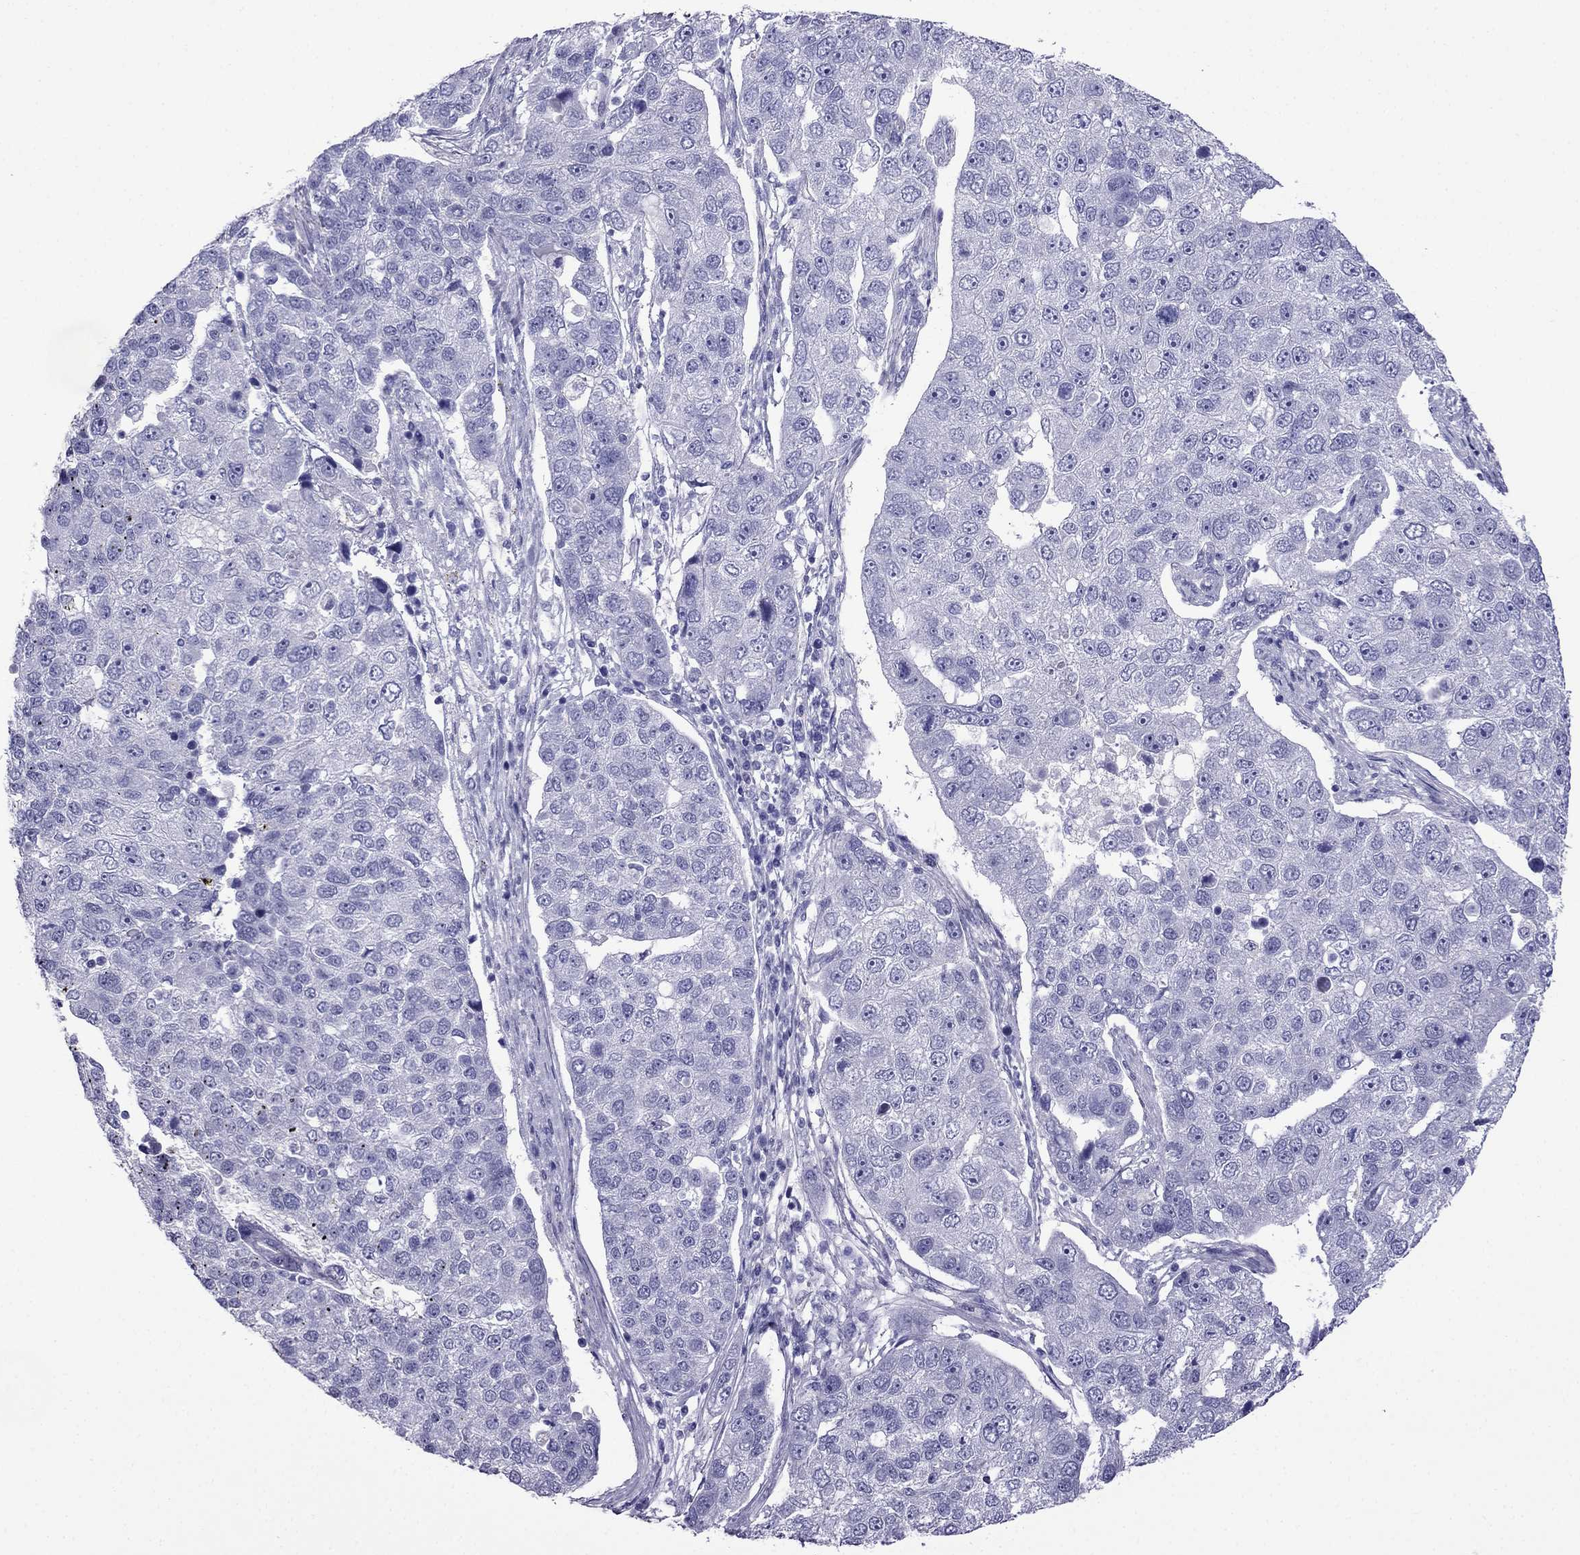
{"staining": {"intensity": "negative", "quantity": "none", "location": "none"}, "tissue": "pancreatic cancer", "cell_type": "Tumor cells", "image_type": "cancer", "snomed": [{"axis": "morphology", "description": "Adenocarcinoma, NOS"}, {"axis": "topography", "description": "Pancreas"}], "caption": "IHC image of neoplastic tissue: pancreatic cancer stained with DAB reveals no significant protein staining in tumor cells.", "gene": "SCNN1D", "patient": {"sex": "female", "age": 61}}